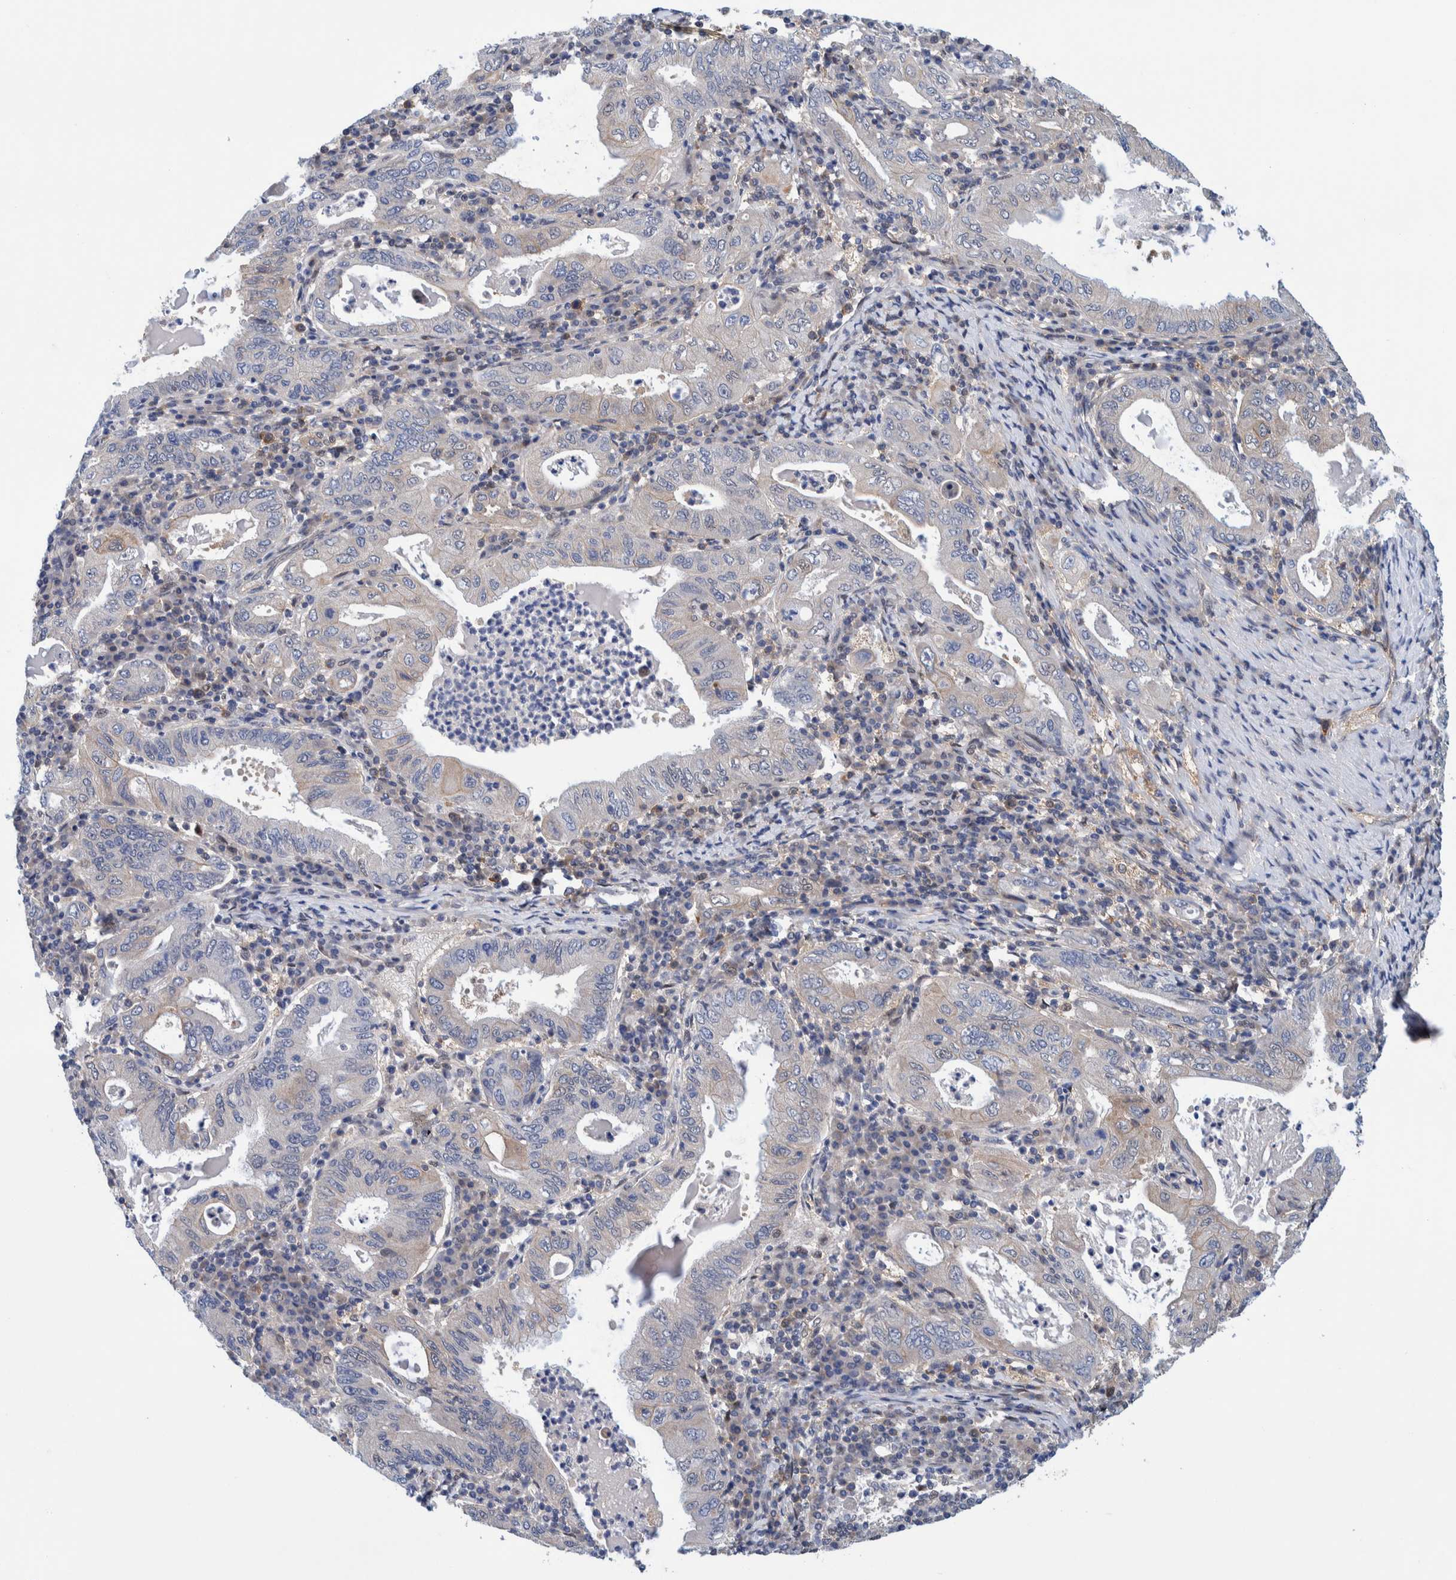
{"staining": {"intensity": "negative", "quantity": "none", "location": "none"}, "tissue": "stomach cancer", "cell_type": "Tumor cells", "image_type": "cancer", "snomed": [{"axis": "morphology", "description": "Normal tissue, NOS"}, {"axis": "morphology", "description": "Adenocarcinoma, NOS"}, {"axis": "topography", "description": "Esophagus"}, {"axis": "topography", "description": "Stomach, upper"}, {"axis": "topography", "description": "Peripheral nerve tissue"}], "caption": "The image reveals no significant positivity in tumor cells of stomach adenocarcinoma.", "gene": "PFAS", "patient": {"sex": "male", "age": 62}}